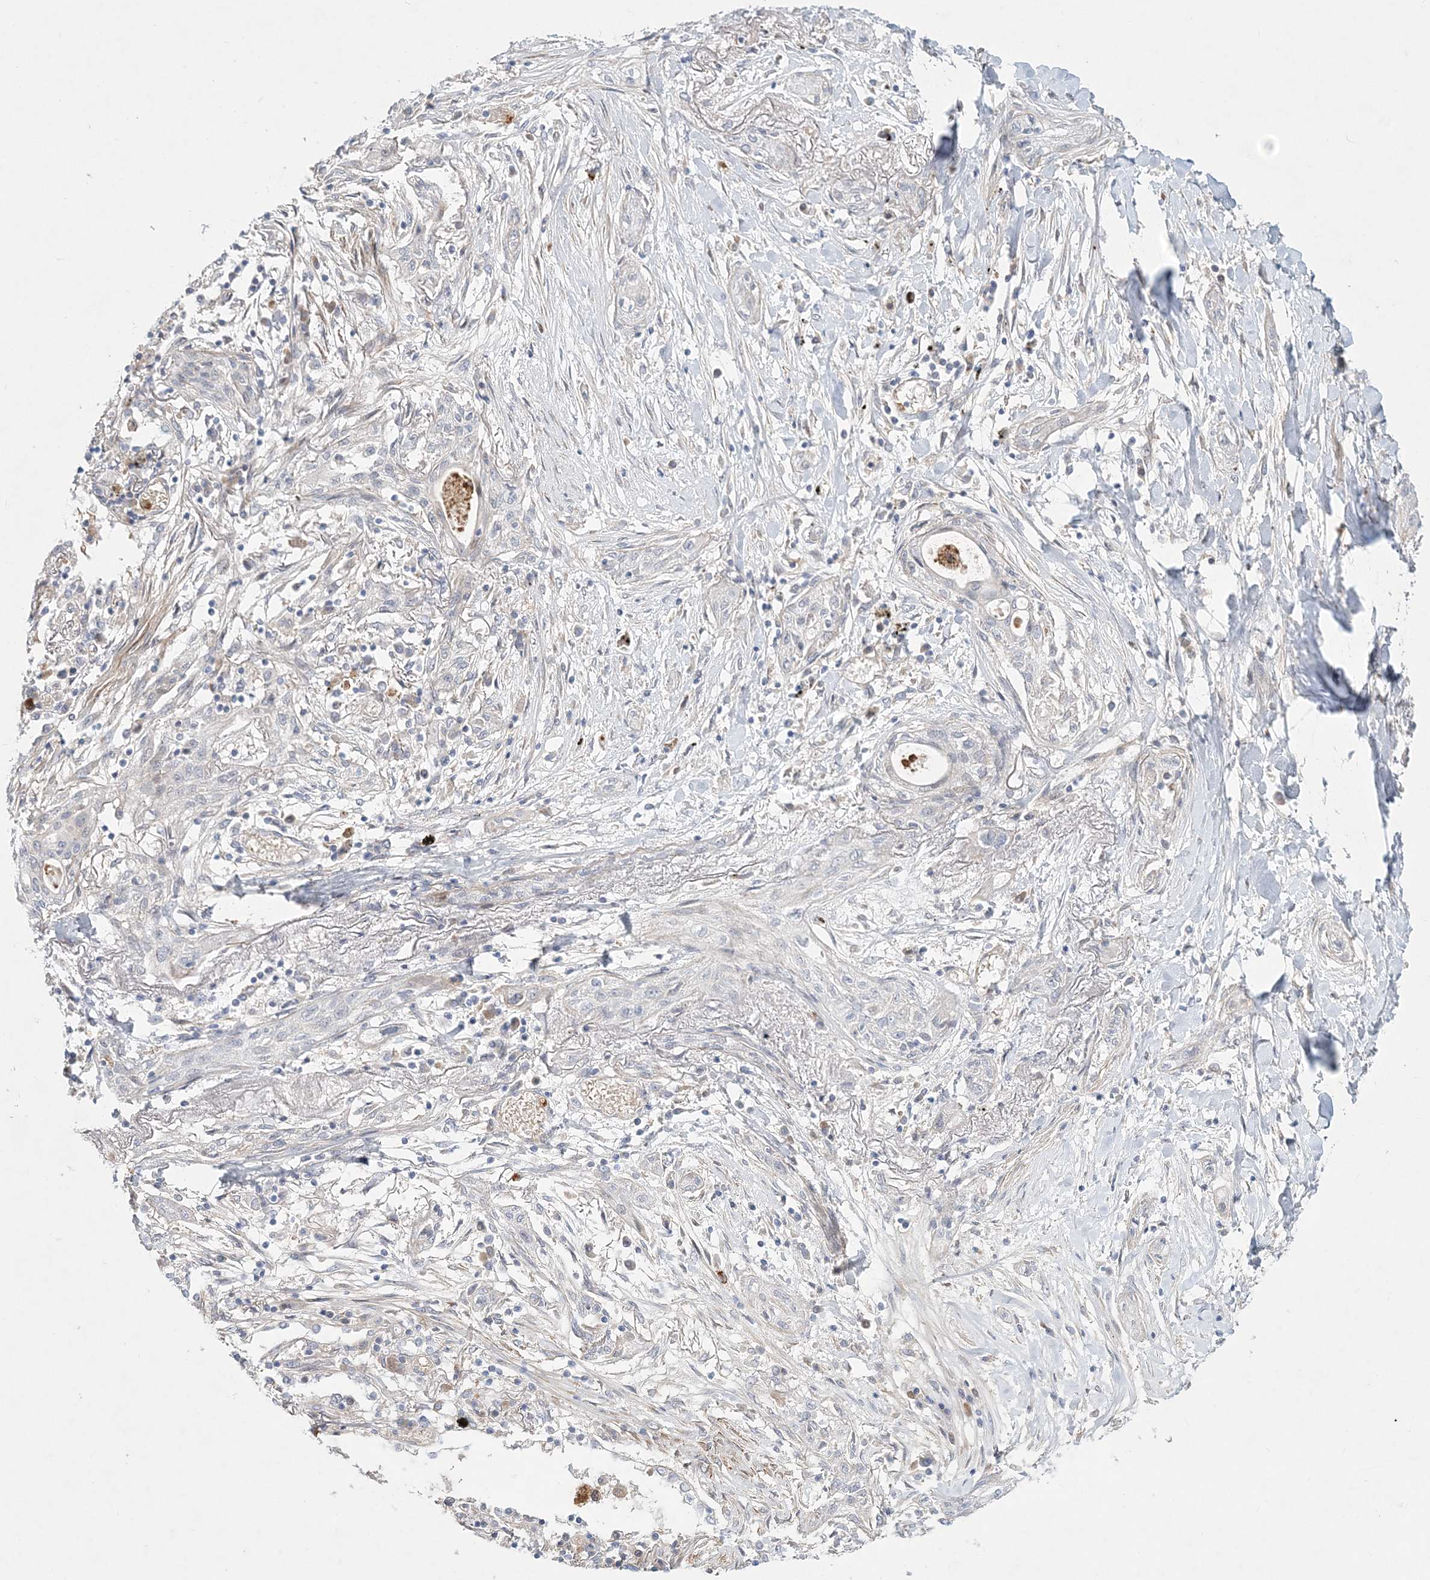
{"staining": {"intensity": "negative", "quantity": "none", "location": "none"}, "tissue": "lung cancer", "cell_type": "Tumor cells", "image_type": "cancer", "snomed": [{"axis": "morphology", "description": "Squamous cell carcinoma, NOS"}, {"axis": "topography", "description": "Lung"}], "caption": "IHC micrograph of lung cancer (squamous cell carcinoma) stained for a protein (brown), which demonstrates no expression in tumor cells.", "gene": "DNAH5", "patient": {"sex": "female", "age": 47}}